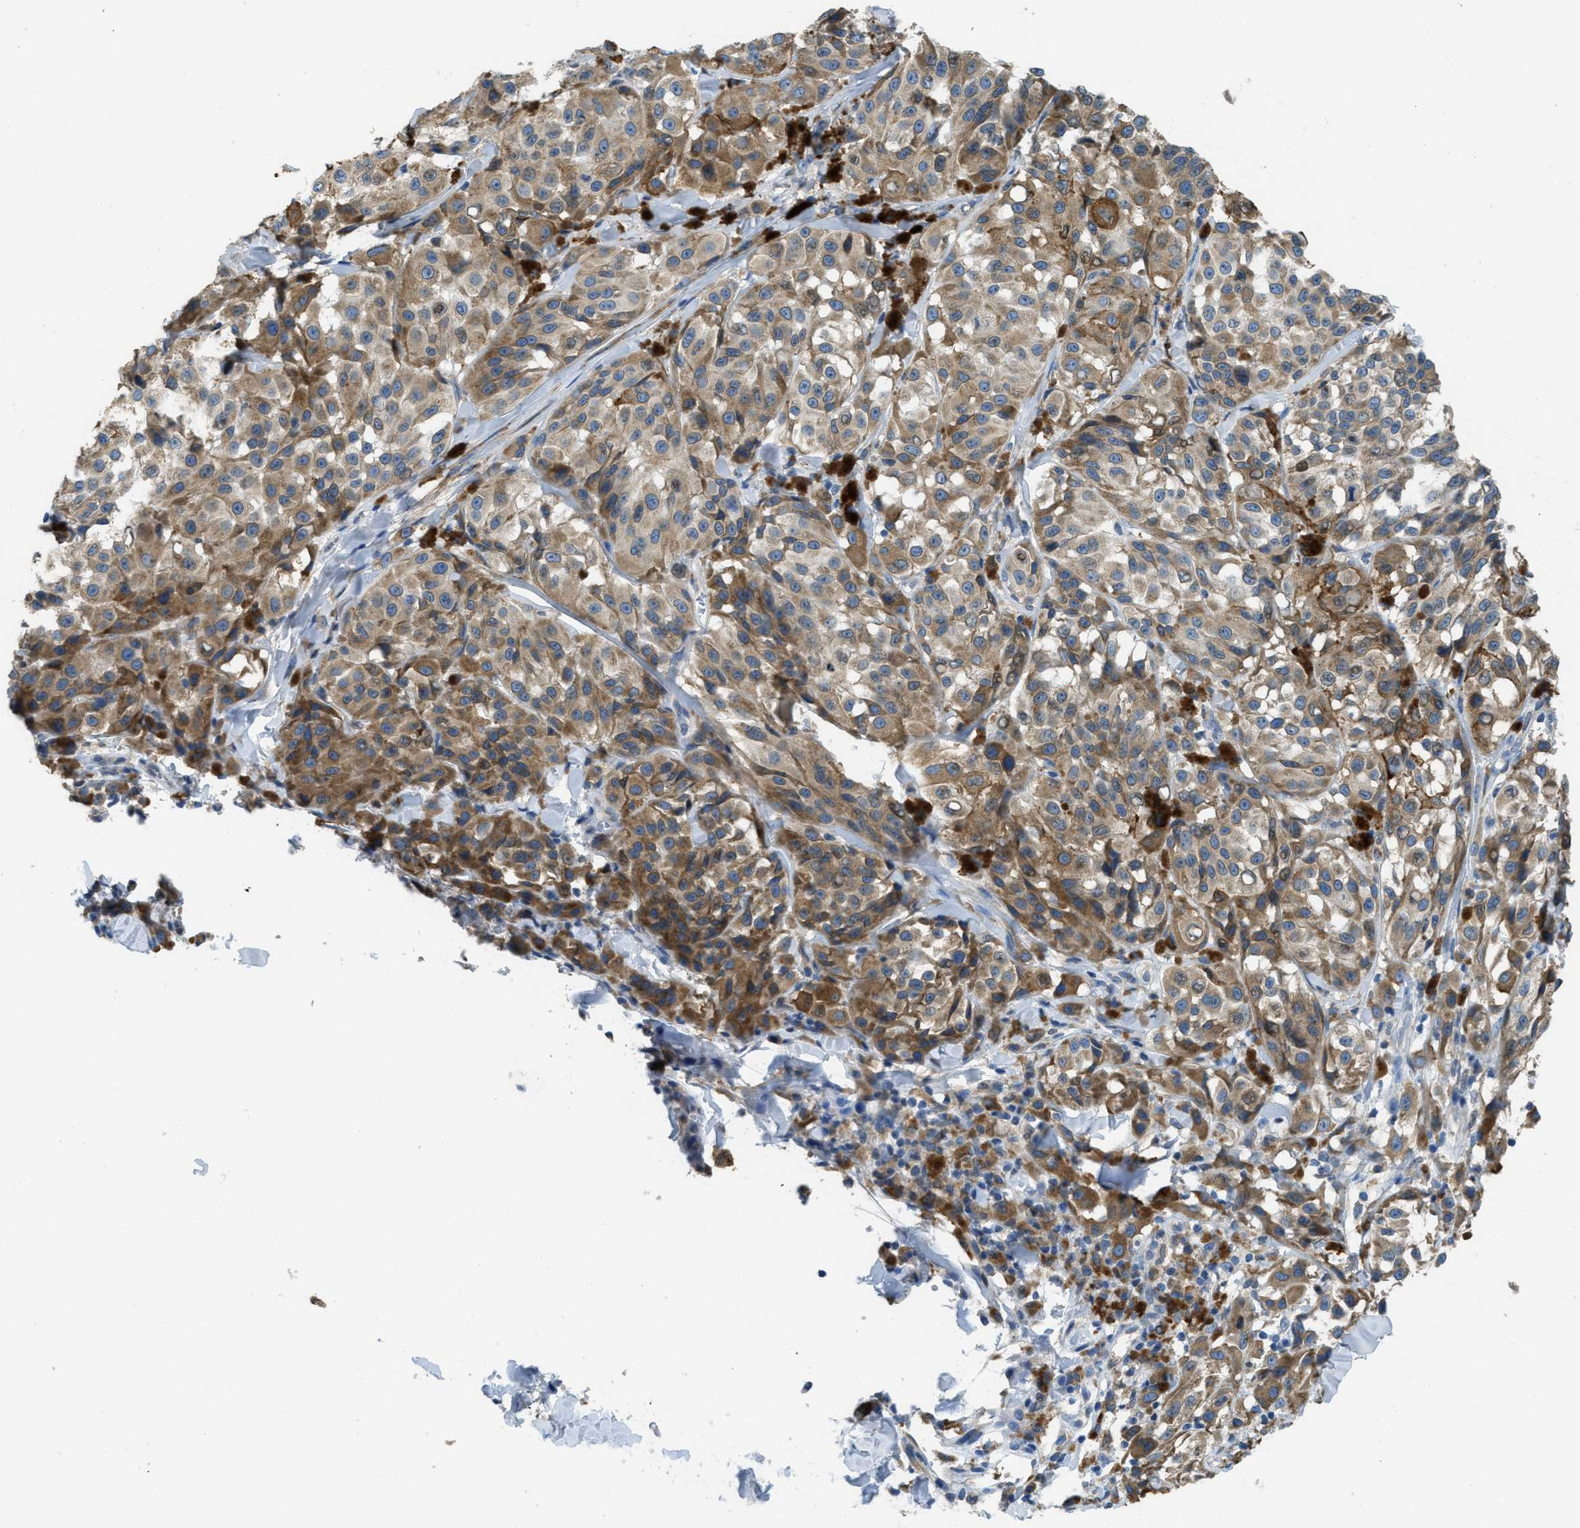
{"staining": {"intensity": "moderate", "quantity": ">75%", "location": "cytoplasmic/membranous"}, "tissue": "melanoma", "cell_type": "Tumor cells", "image_type": "cancer", "snomed": [{"axis": "morphology", "description": "Malignant melanoma, NOS"}, {"axis": "topography", "description": "Skin"}], "caption": "Brown immunohistochemical staining in malignant melanoma displays moderate cytoplasmic/membranous staining in about >75% of tumor cells.", "gene": "MPDU1", "patient": {"sex": "male", "age": 84}}